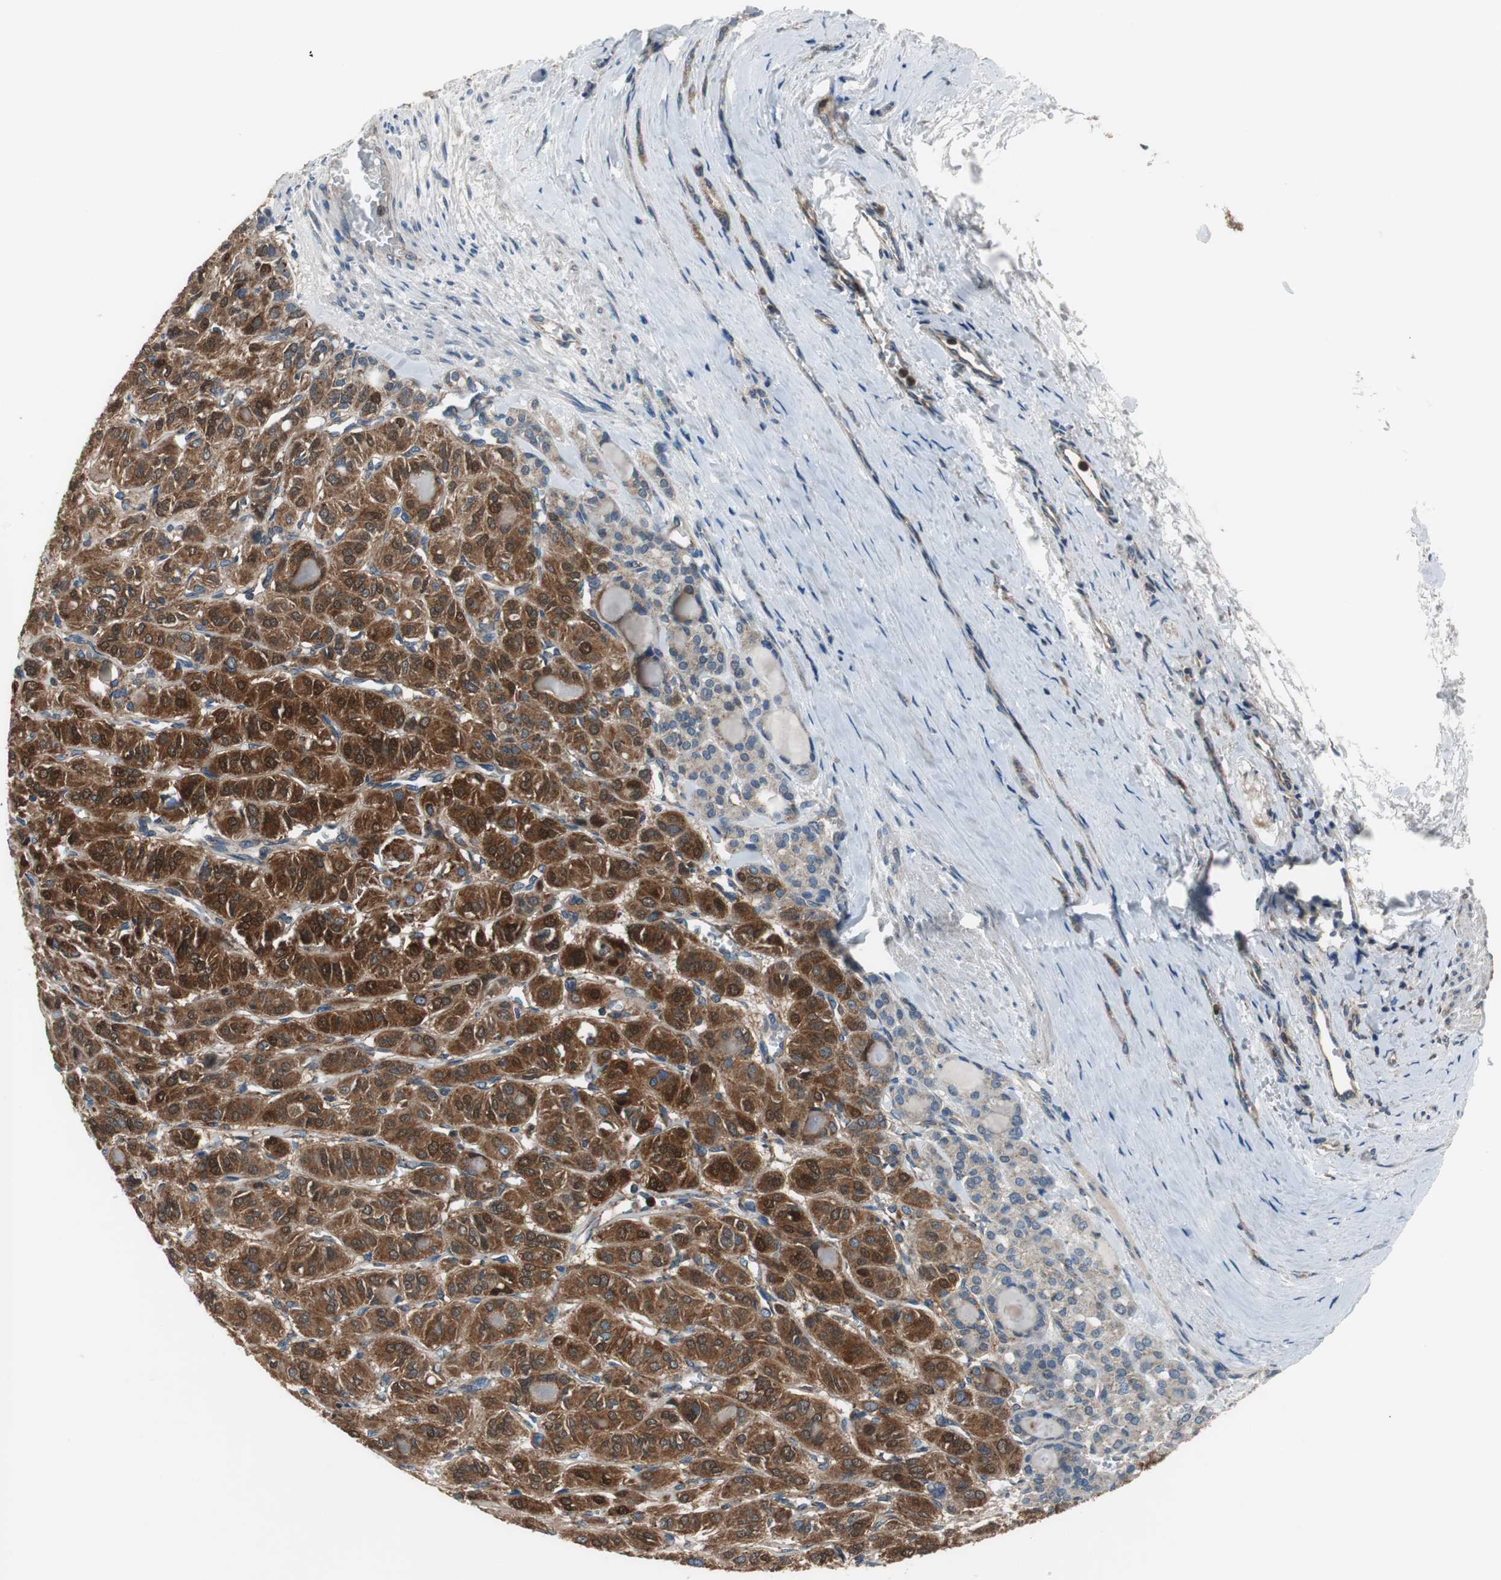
{"staining": {"intensity": "strong", "quantity": ">75%", "location": "cytoplasmic/membranous,nuclear"}, "tissue": "thyroid cancer", "cell_type": "Tumor cells", "image_type": "cancer", "snomed": [{"axis": "morphology", "description": "Follicular adenoma carcinoma, NOS"}, {"axis": "topography", "description": "Thyroid gland"}], "caption": "Thyroid follicular adenoma carcinoma stained with a brown dye demonstrates strong cytoplasmic/membranous and nuclear positive expression in about >75% of tumor cells.", "gene": "PI4KB", "patient": {"sex": "female", "age": 71}}